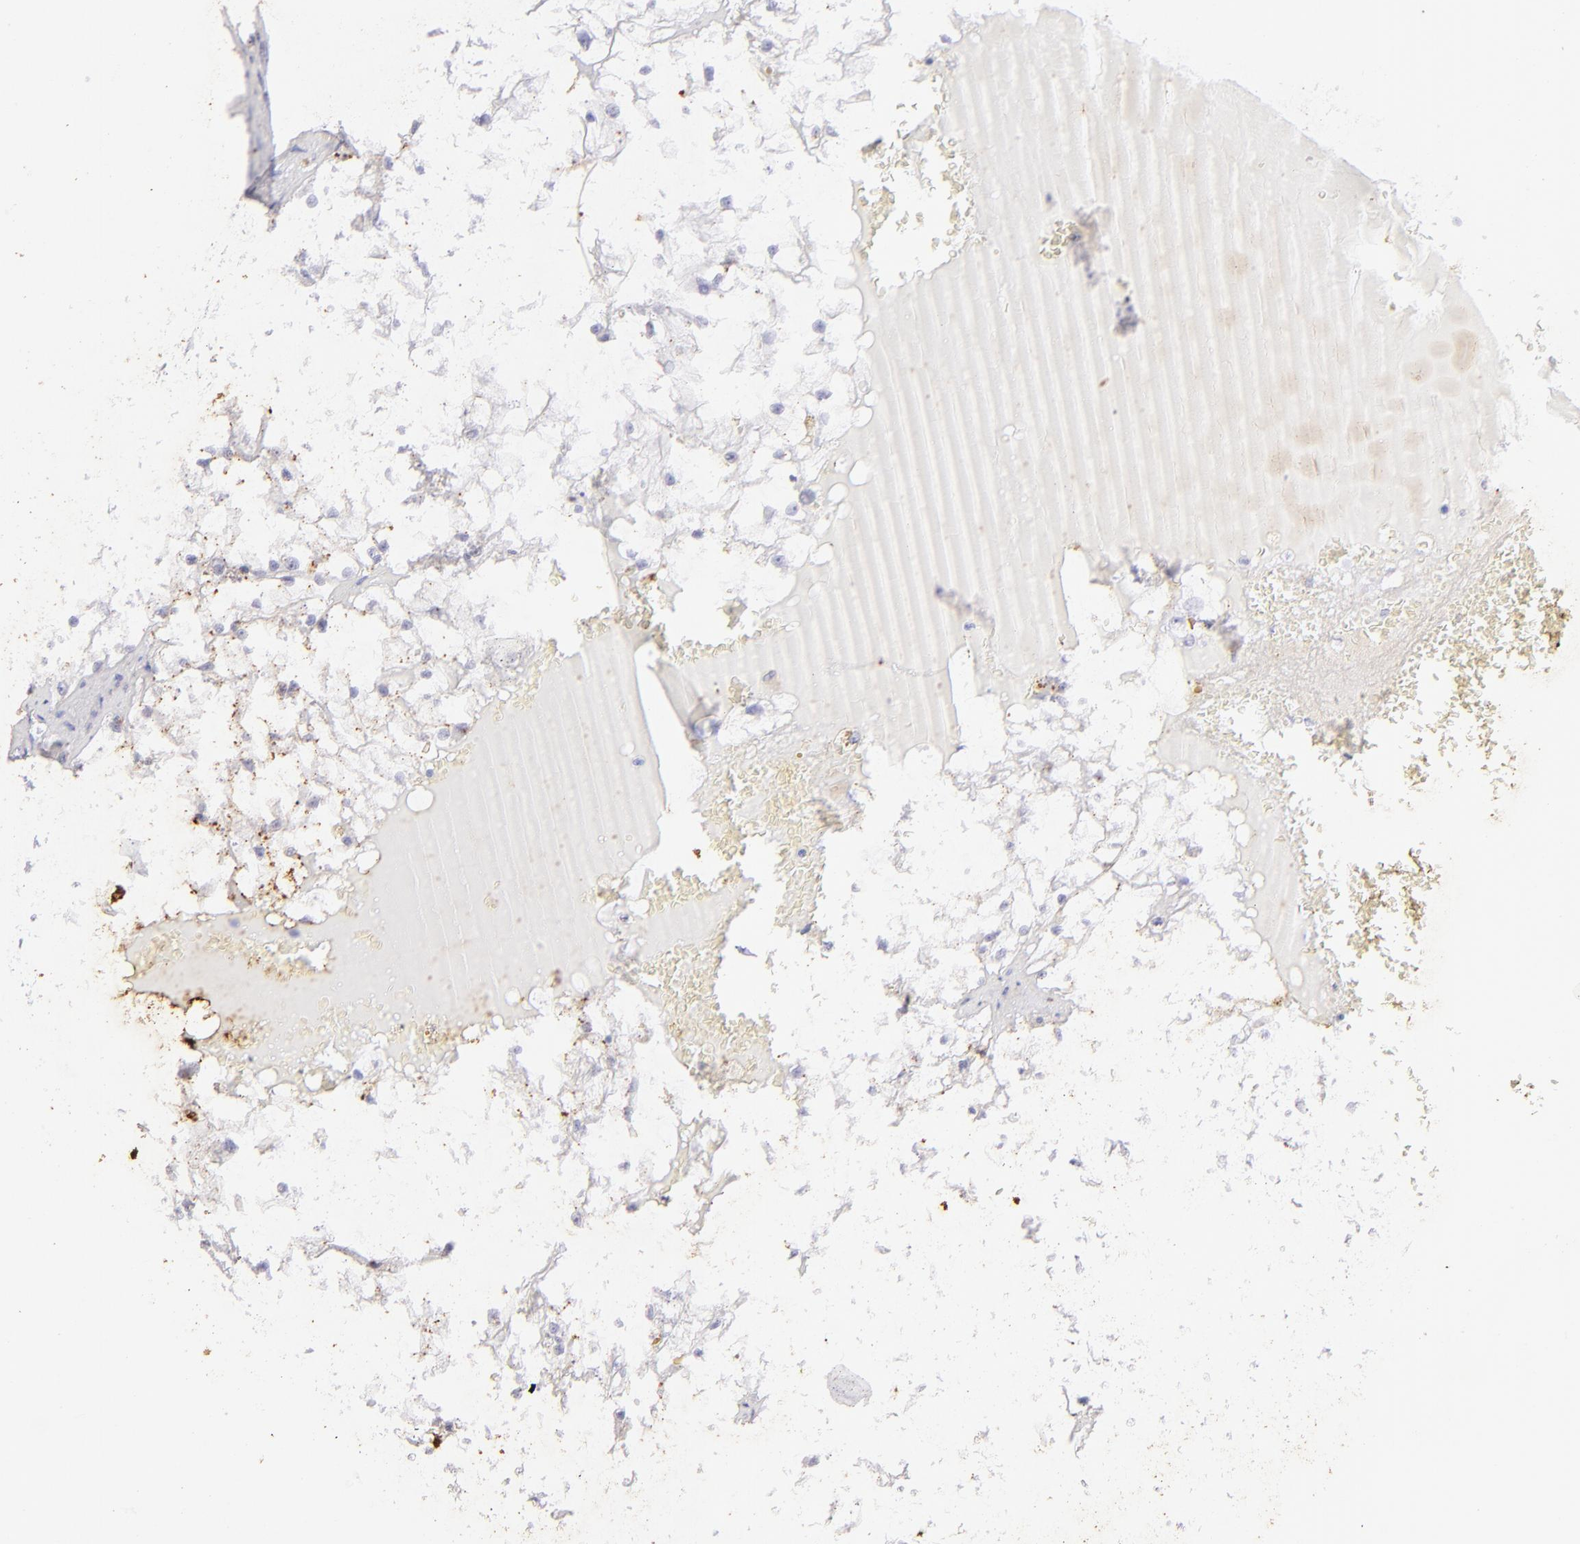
{"staining": {"intensity": "negative", "quantity": "none", "location": "none"}, "tissue": "renal cancer", "cell_type": "Tumor cells", "image_type": "cancer", "snomed": [{"axis": "morphology", "description": "Adenocarcinoma, NOS"}, {"axis": "topography", "description": "Kidney"}], "caption": "The immunohistochemistry photomicrograph has no significant positivity in tumor cells of renal cancer (adenocarcinoma) tissue.", "gene": "CD69", "patient": {"sex": "male", "age": 61}}